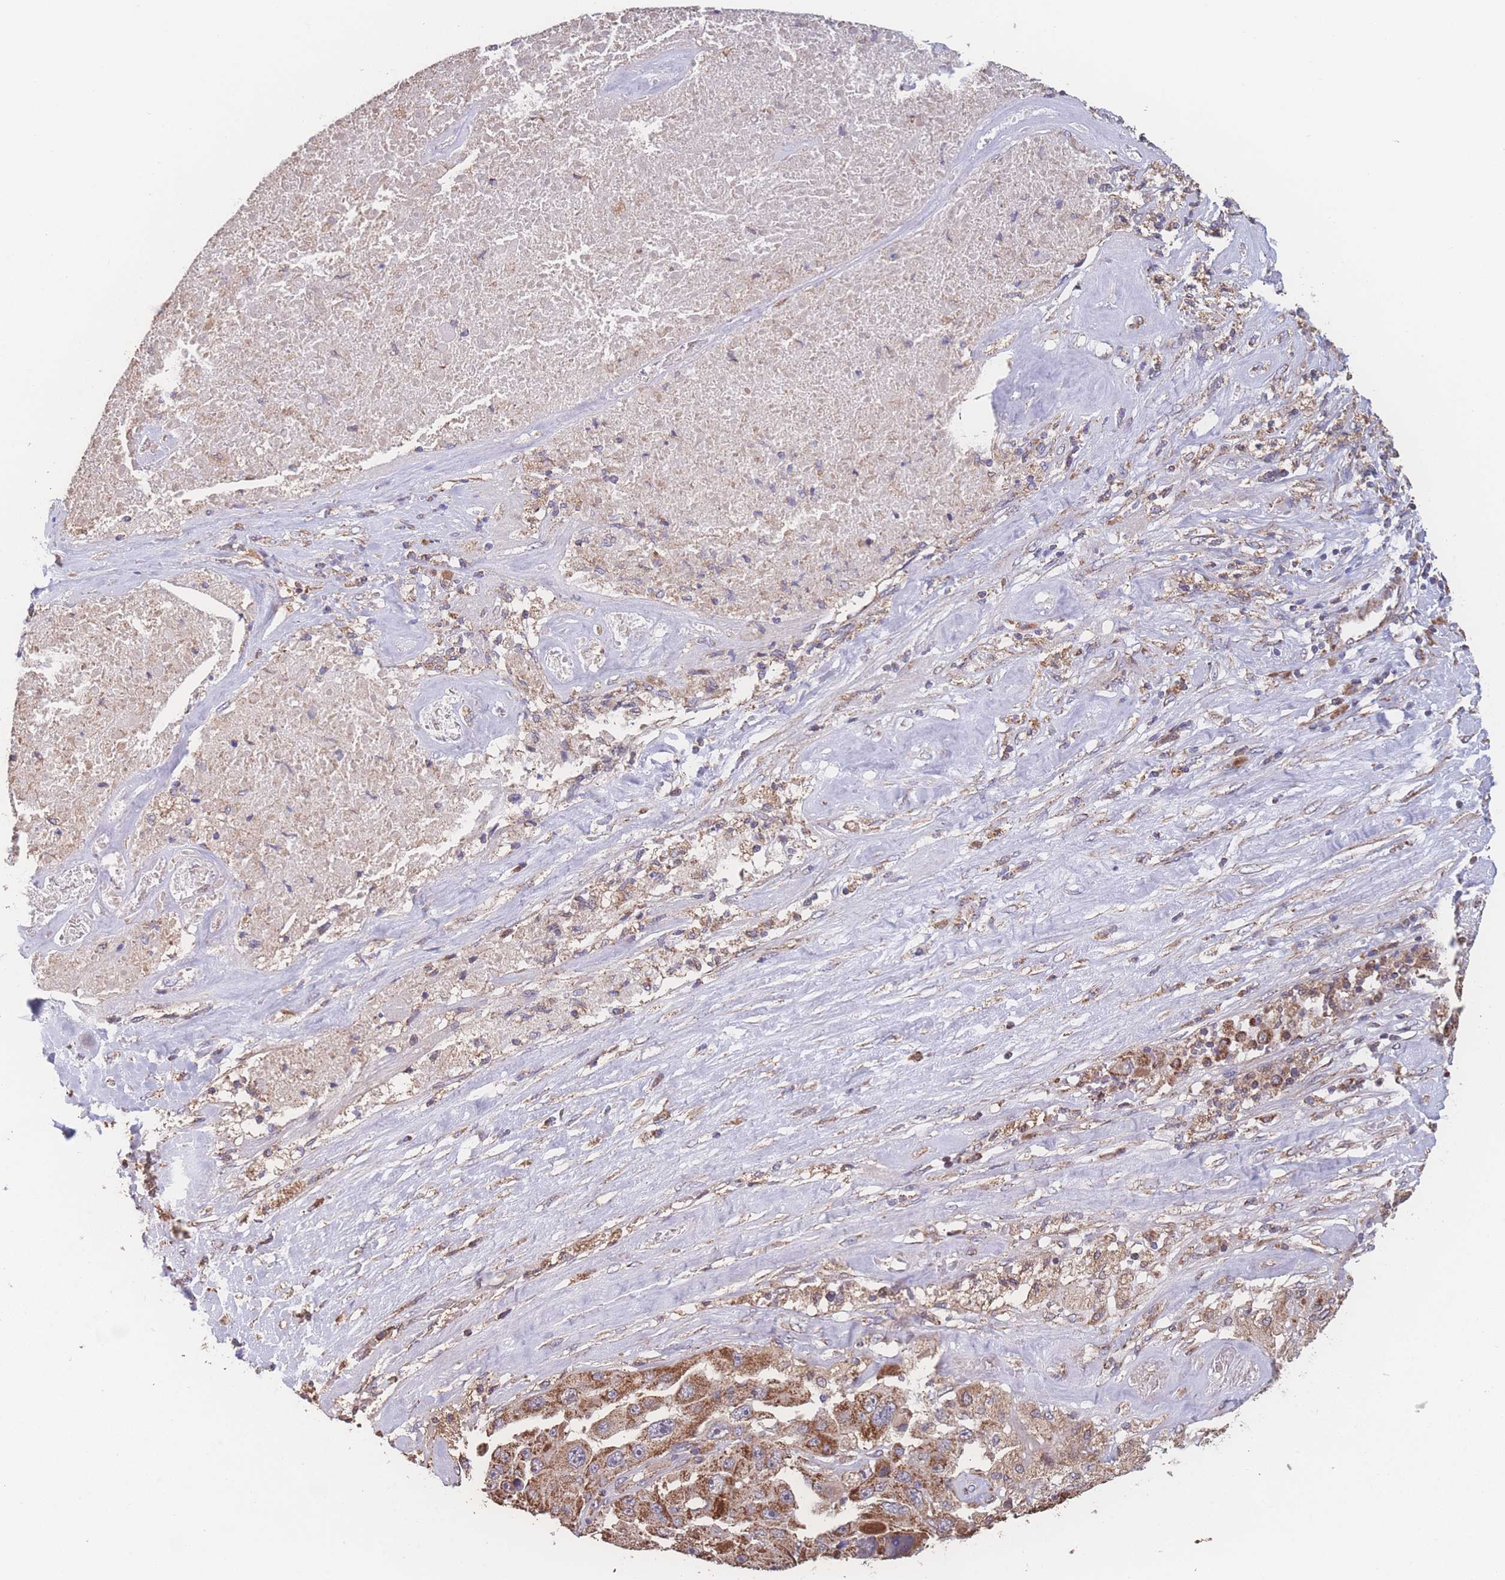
{"staining": {"intensity": "moderate", "quantity": ">75%", "location": "cytoplasmic/membranous"}, "tissue": "melanoma", "cell_type": "Tumor cells", "image_type": "cancer", "snomed": [{"axis": "morphology", "description": "Malignant melanoma, Metastatic site"}, {"axis": "topography", "description": "Lymph node"}], "caption": "High-power microscopy captured an immunohistochemistry (IHC) histopathology image of malignant melanoma (metastatic site), revealing moderate cytoplasmic/membranous expression in approximately >75% of tumor cells. The staining is performed using DAB (3,3'-diaminobenzidine) brown chromogen to label protein expression. The nuclei are counter-stained blue using hematoxylin.", "gene": "SGSM3", "patient": {"sex": "male", "age": 62}}